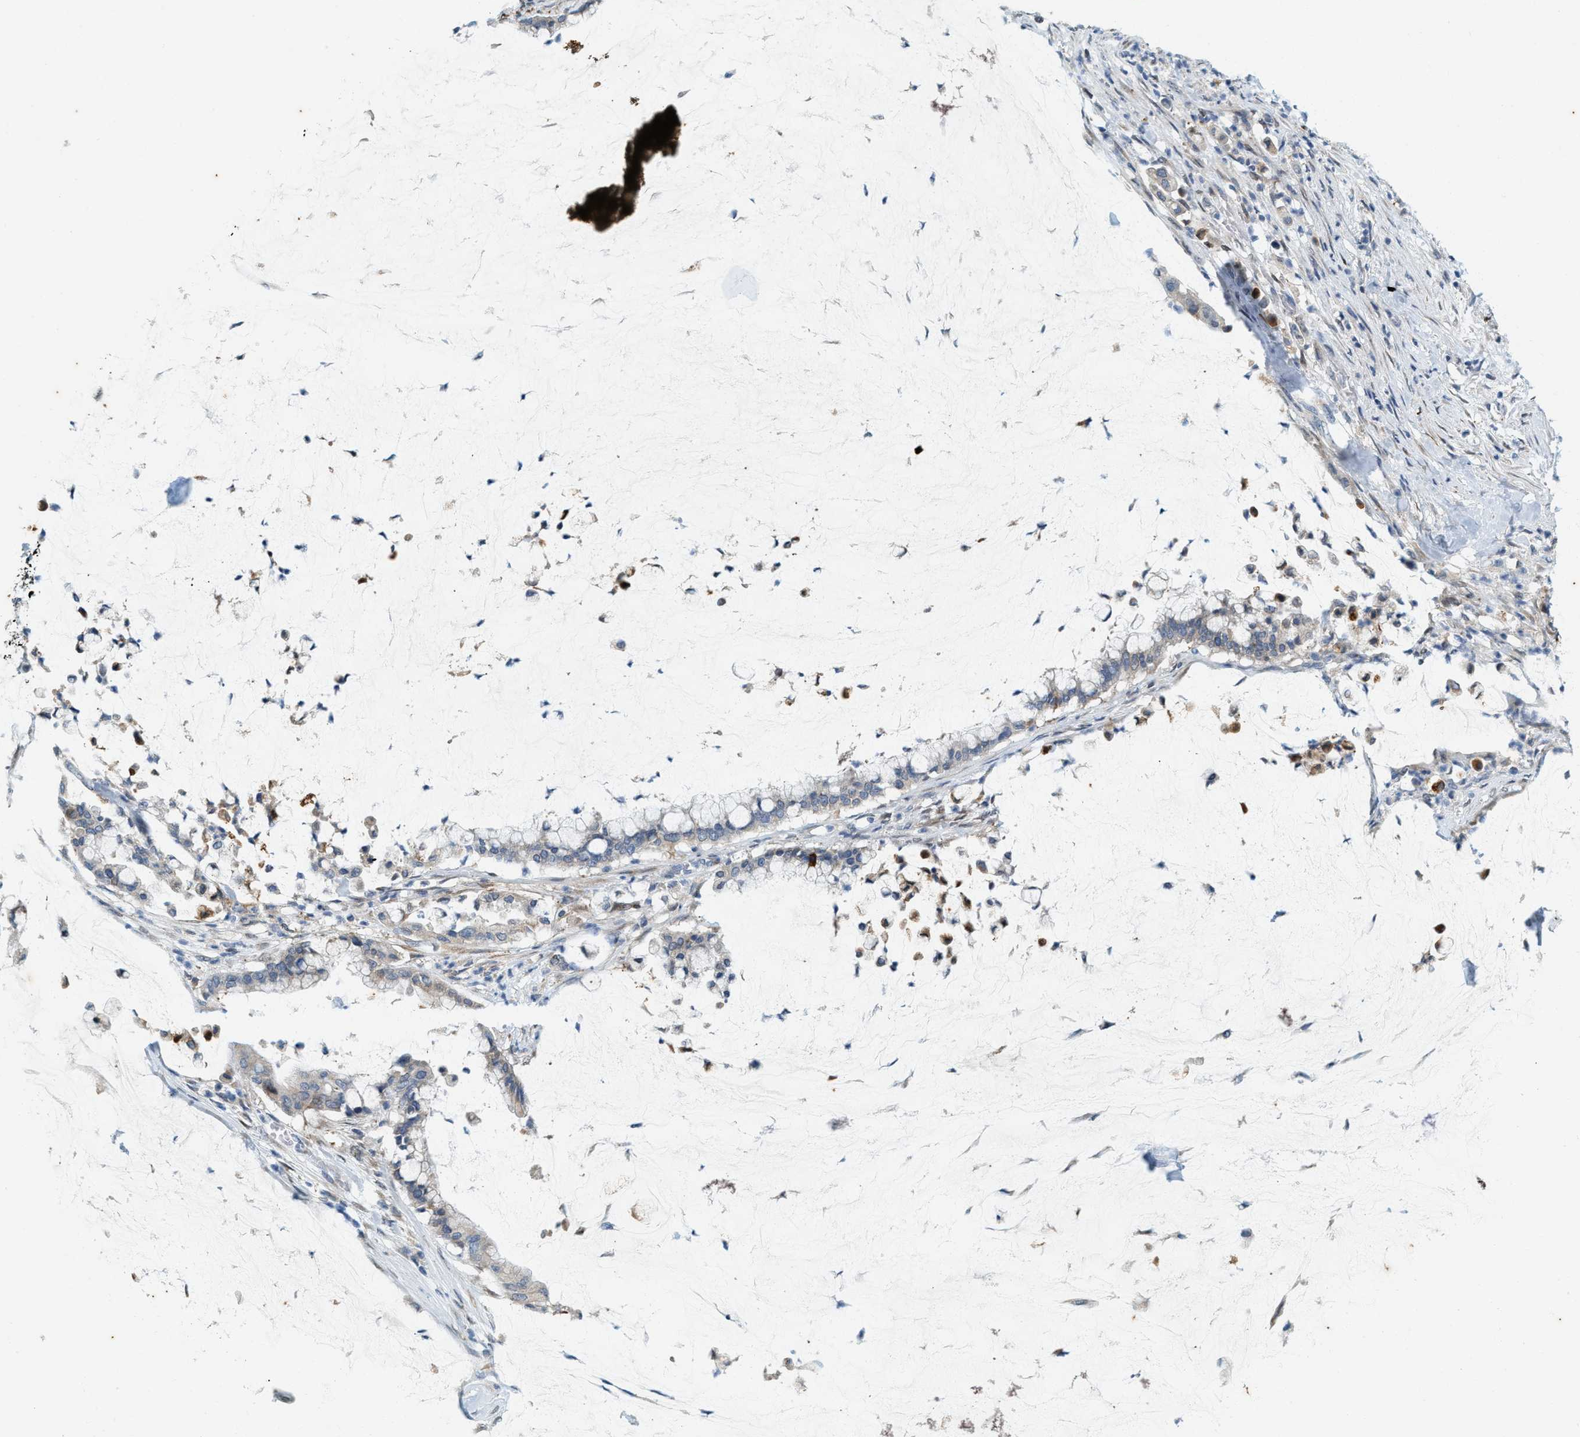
{"staining": {"intensity": "weak", "quantity": "25%-75%", "location": "cytoplasmic/membranous"}, "tissue": "pancreatic cancer", "cell_type": "Tumor cells", "image_type": "cancer", "snomed": [{"axis": "morphology", "description": "Adenocarcinoma, NOS"}, {"axis": "topography", "description": "Pancreas"}], "caption": "Immunohistochemical staining of human pancreatic cancer exhibits low levels of weak cytoplasmic/membranous protein staining in approximately 25%-75% of tumor cells. Nuclei are stained in blue.", "gene": "CHPF2", "patient": {"sex": "male", "age": 41}}